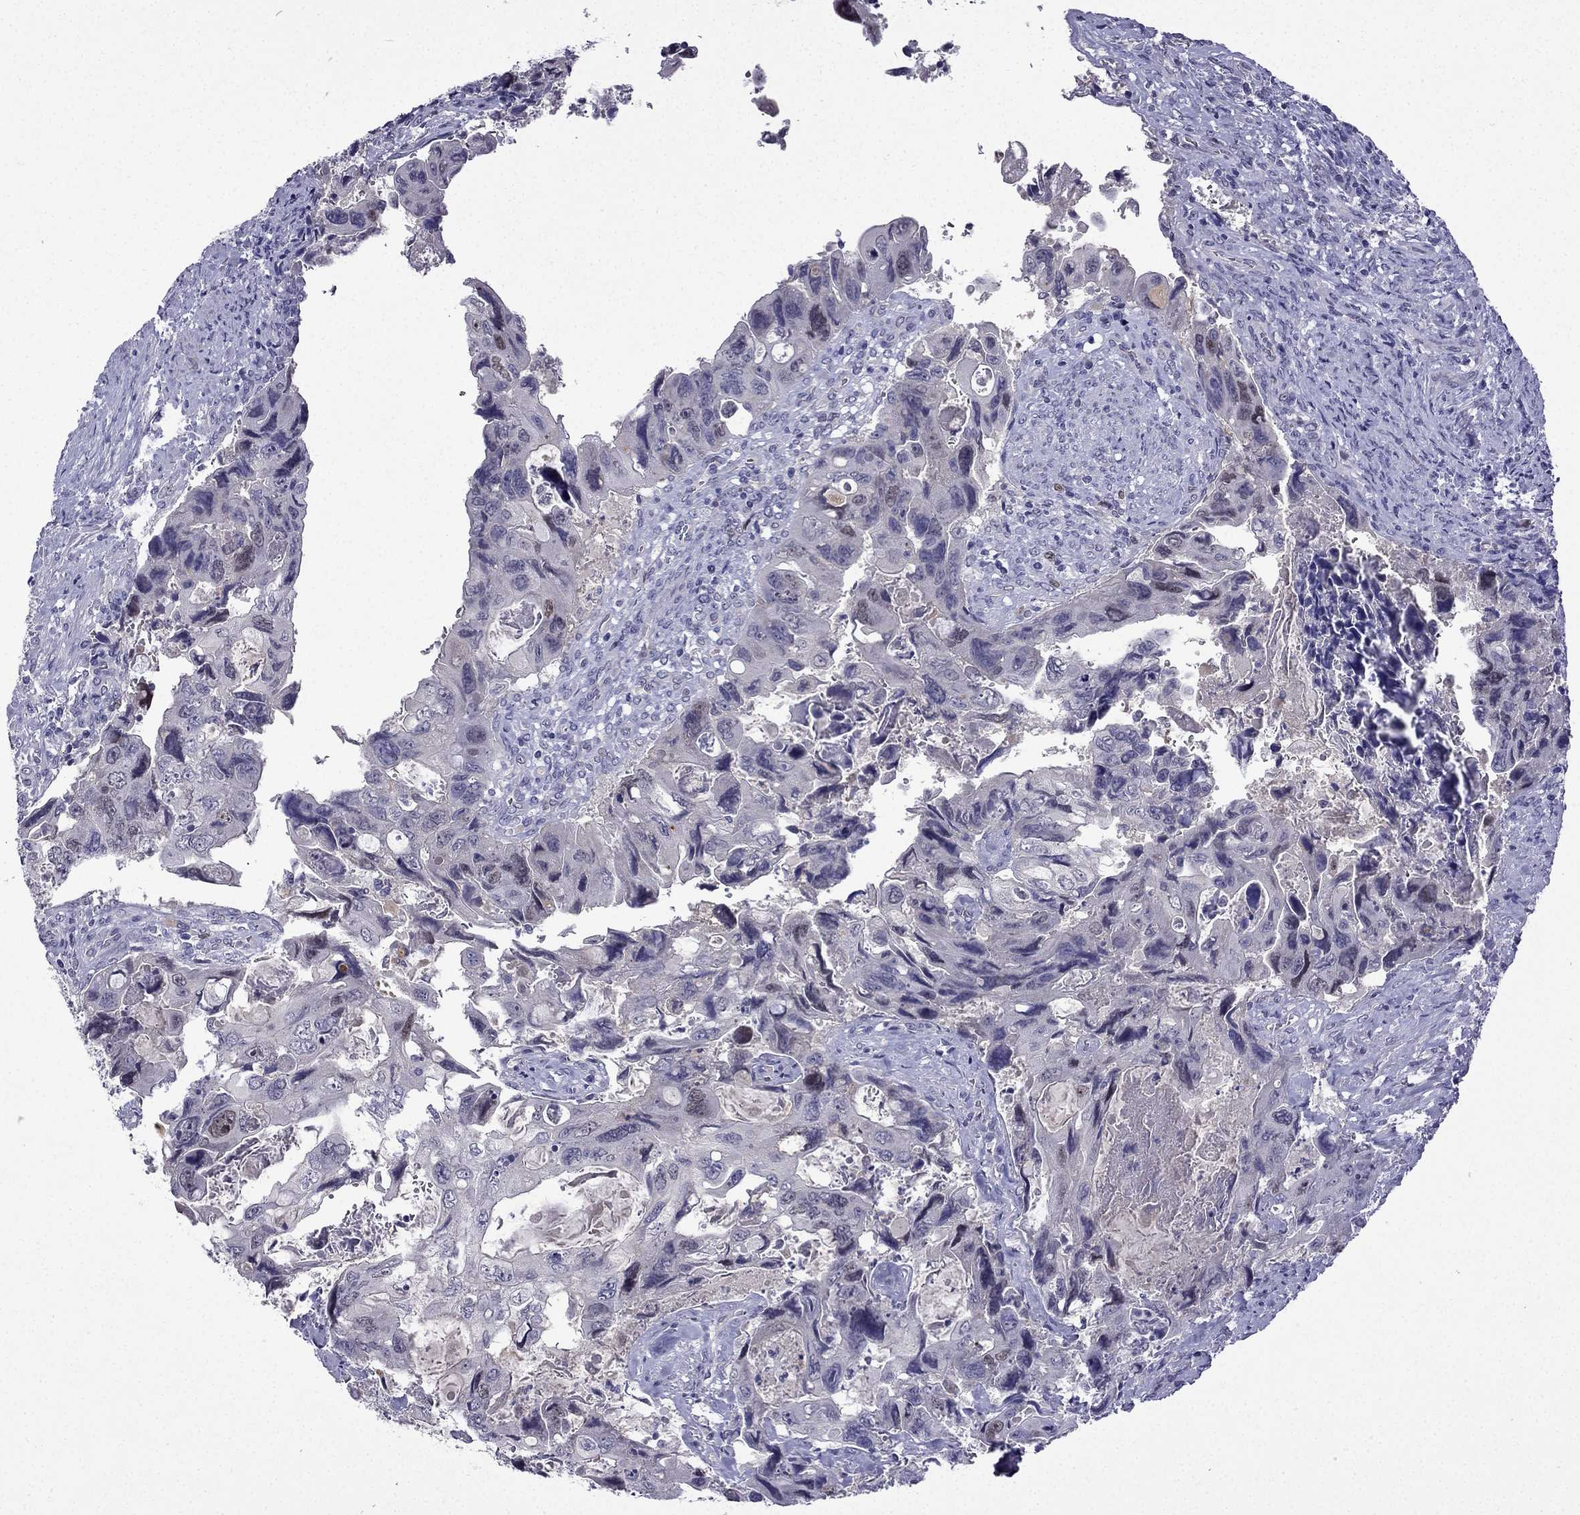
{"staining": {"intensity": "weak", "quantity": "<25%", "location": "nuclear"}, "tissue": "colorectal cancer", "cell_type": "Tumor cells", "image_type": "cancer", "snomed": [{"axis": "morphology", "description": "Adenocarcinoma, NOS"}, {"axis": "topography", "description": "Rectum"}], "caption": "The micrograph exhibits no staining of tumor cells in colorectal adenocarcinoma.", "gene": "UHRF1", "patient": {"sex": "male", "age": 62}}